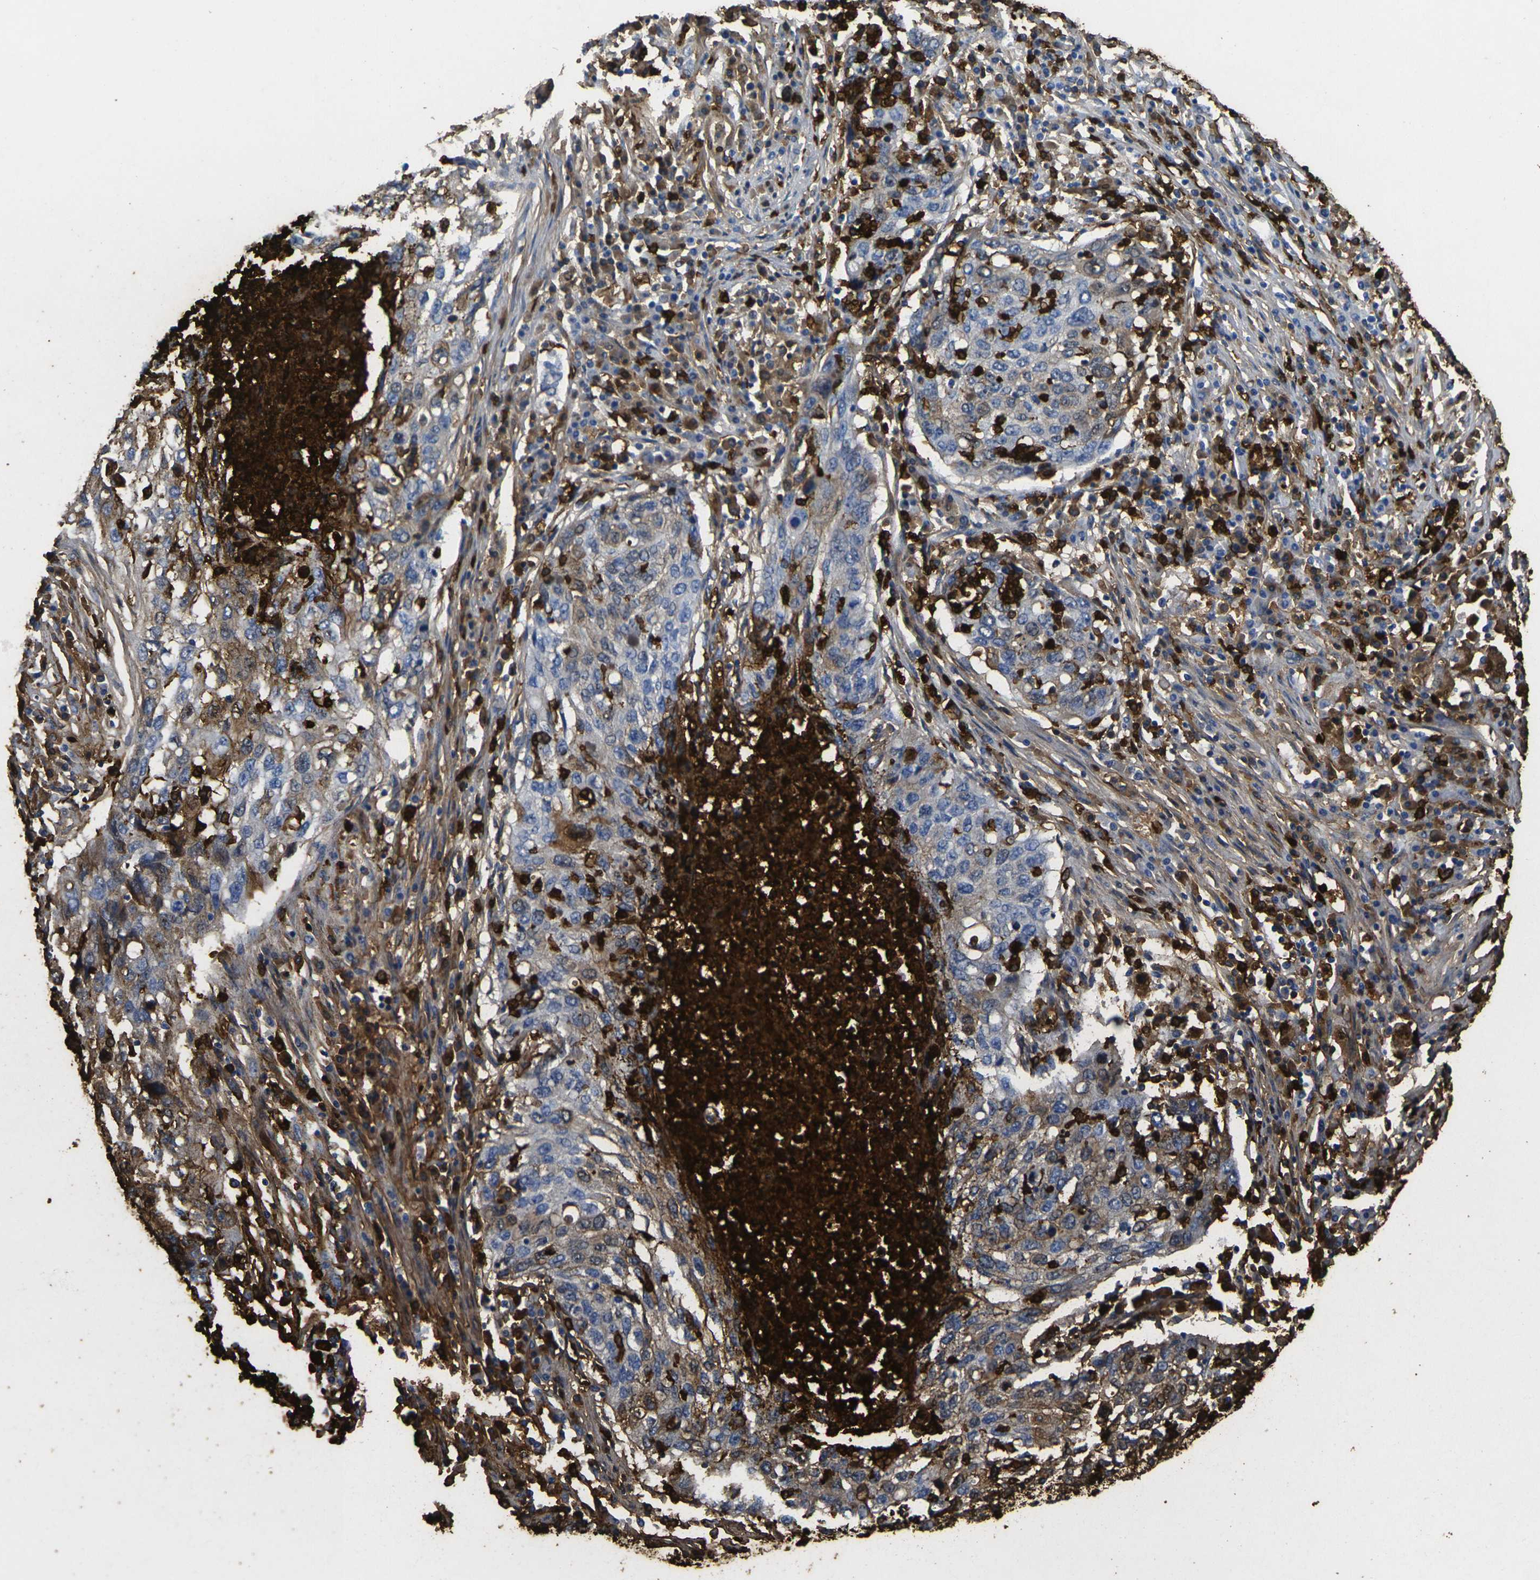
{"staining": {"intensity": "strong", "quantity": "25%-75%", "location": "cytoplasmic/membranous,nuclear"}, "tissue": "lung cancer", "cell_type": "Tumor cells", "image_type": "cancer", "snomed": [{"axis": "morphology", "description": "Squamous cell carcinoma, NOS"}, {"axis": "topography", "description": "Lung"}], "caption": "Immunohistochemistry staining of lung squamous cell carcinoma, which reveals high levels of strong cytoplasmic/membranous and nuclear staining in about 25%-75% of tumor cells indicating strong cytoplasmic/membranous and nuclear protein positivity. The staining was performed using DAB (3,3'-diaminobenzidine) (brown) for protein detection and nuclei were counterstained in hematoxylin (blue).", "gene": "S100A9", "patient": {"sex": "female", "age": 63}}